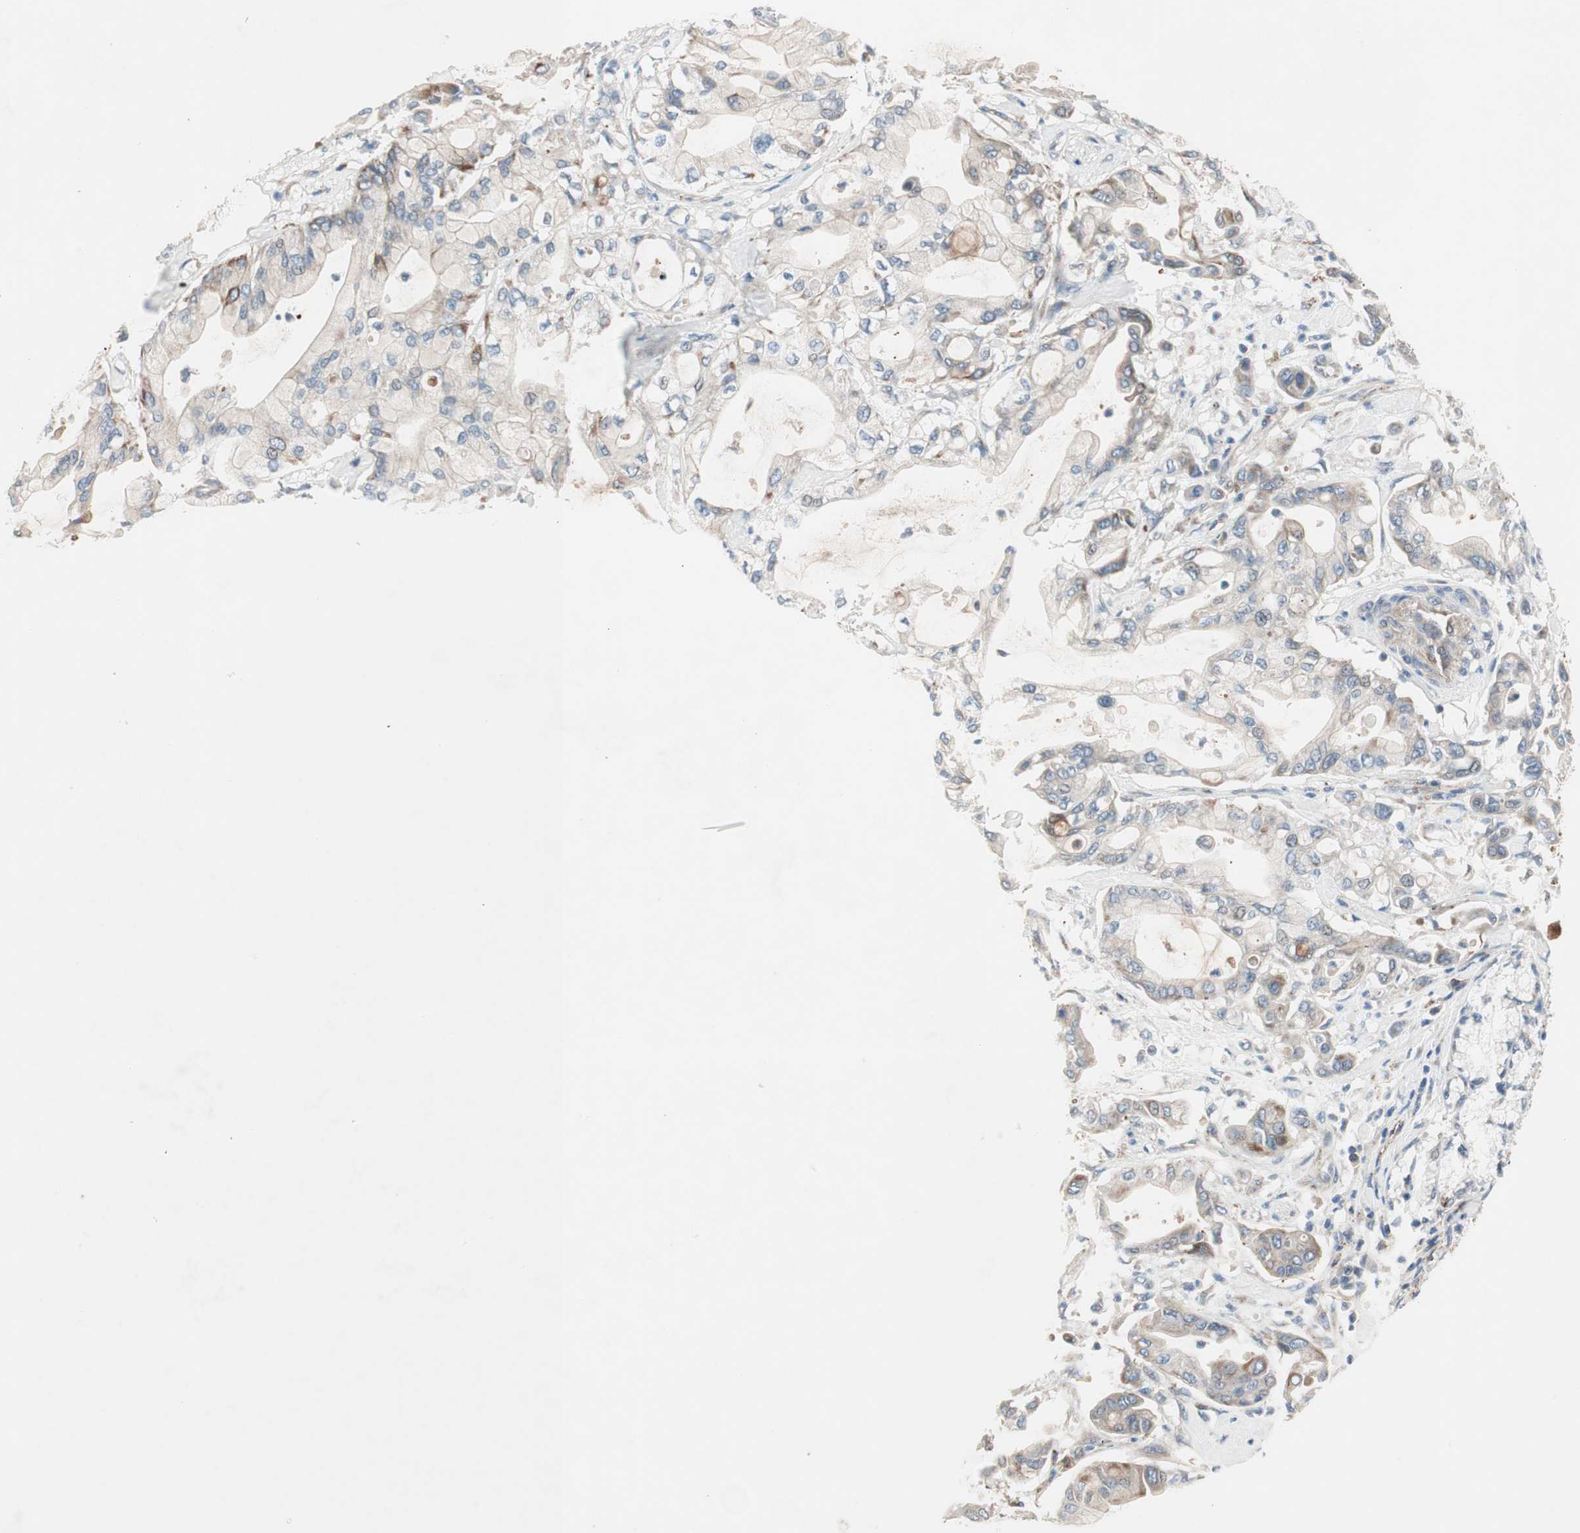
{"staining": {"intensity": "weak", "quantity": "25%-75%", "location": "cytoplasmic/membranous"}, "tissue": "pancreatic cancer", "cell_type": "Tumor cells", "image_type": "cancer", "snomed": [{"axis": "morphology", "description": "Adenocarcinoma, NOS"}, {"axis": "morphology", "description": "Adenocarcinoma, metastatic, NOS"}, {"axis": "topography", "description": "Lymph node"}, {"axis": "topography", "description": "Pancreas"}, {"axis": "topography", "description": "Duodenum"}], "caption": "Immunohistochemical staining of adenocarcinoma (pancreatic) displays low levels of weak cytoplasmic/membranous positivity in about 25%-75% of tumor cells.", "gene": "FGFR4", "patient": {"sex": "female", "age": 64}}